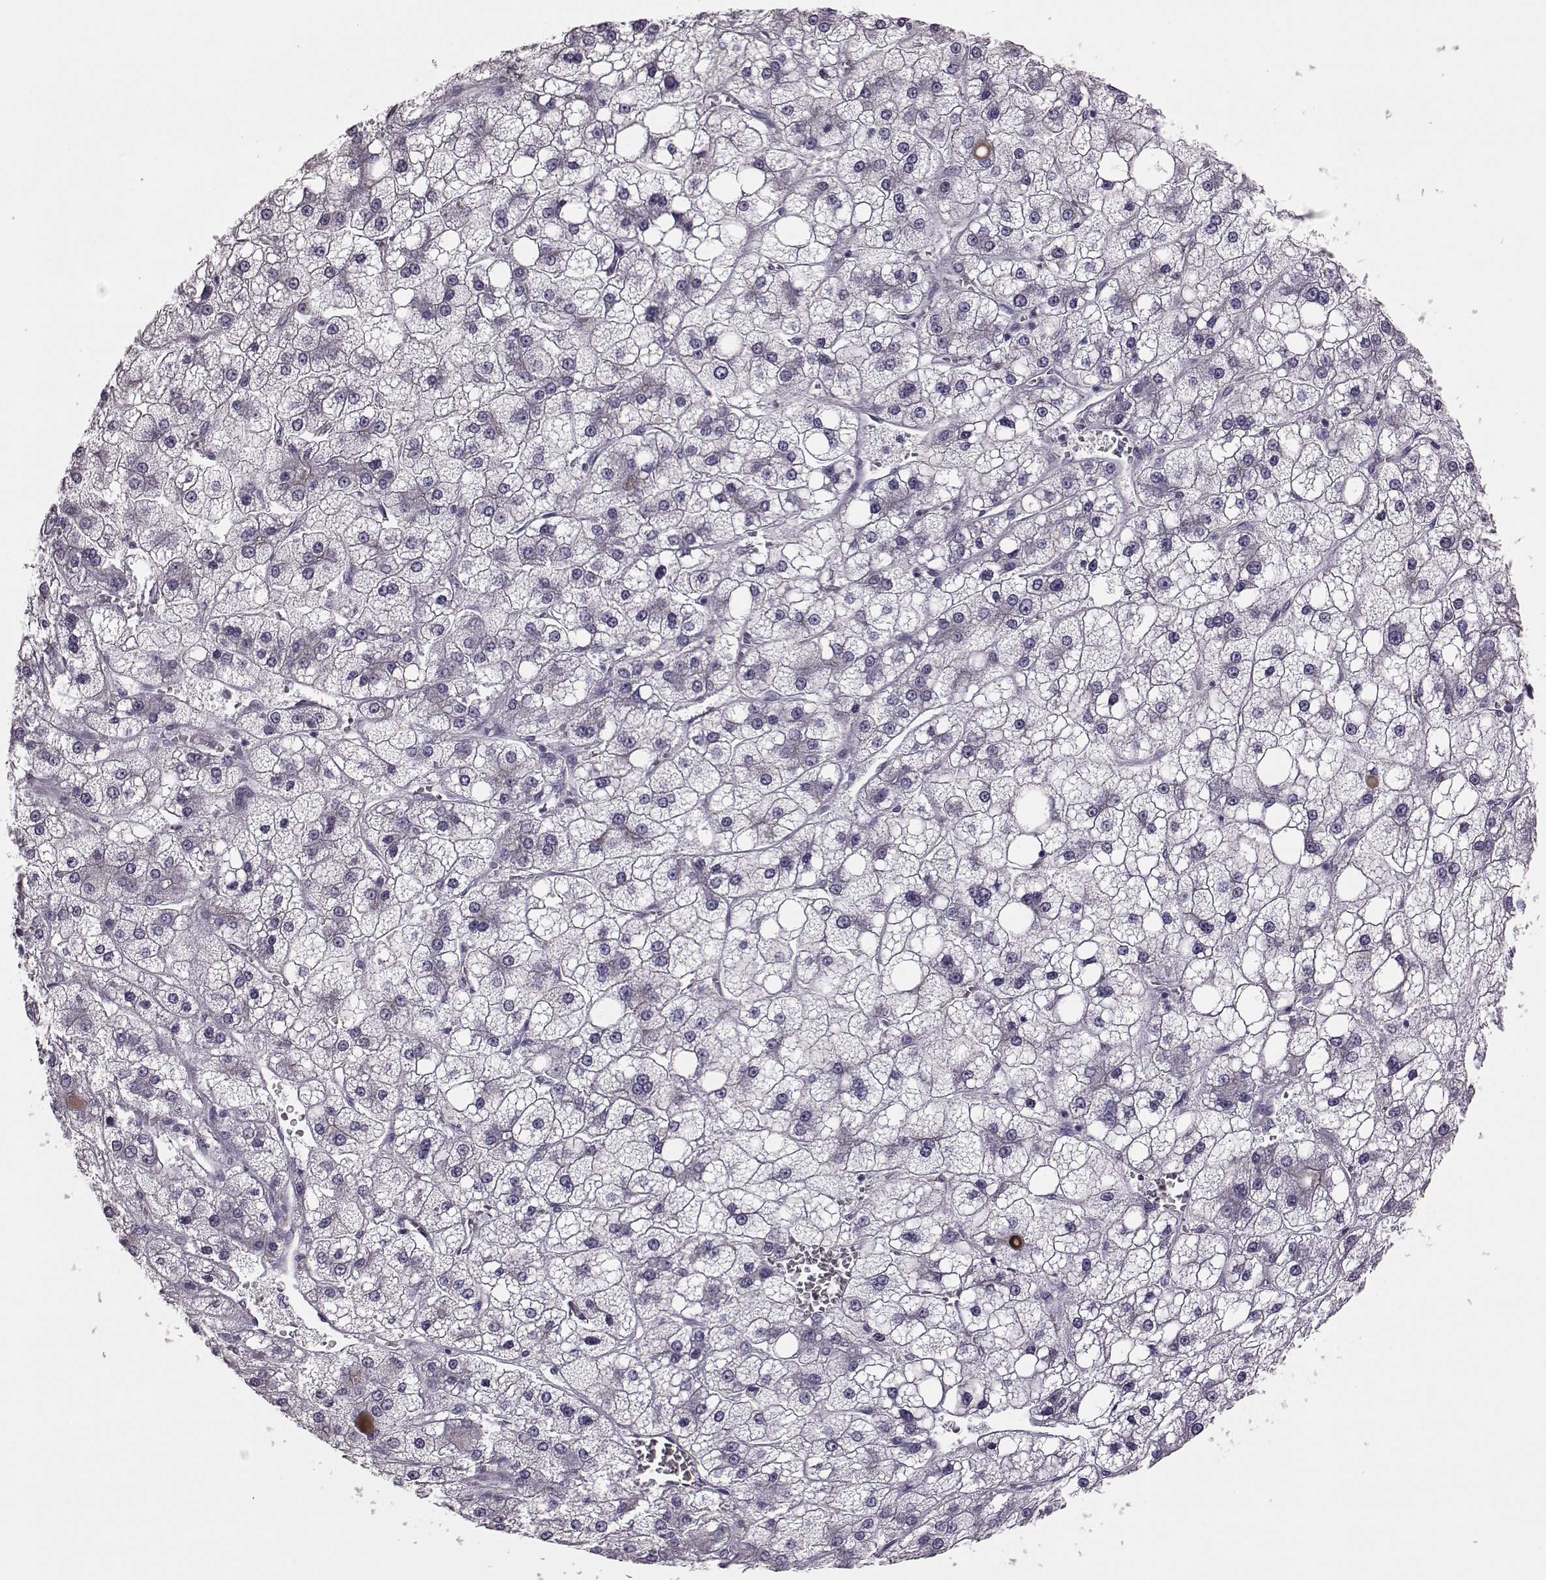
{"staining": {"intensity": "negative", "quantity": "none", "location": "none"}, "tissue": "liver cancer", "cell_type": "Tumor cells", "image_type": "cancer", "snomed": [{"axis": "morphology", "description": "Carcinoma, Hepatocellular, NOS"}, {"axis": "topography", "description": "Liver"}], "caption": "DAB immunohistochemical staining of liver hepatocellular carcinoma demonstrates no significant staining in tumor cells. The staining was performed using DAB to visualize the protein expression in brown, while the nuclei were stained in blue with hematoxylin (Magnification: 20x).", "gene": "SNTG1", "patient": {"sex": "male", "age": 73}}